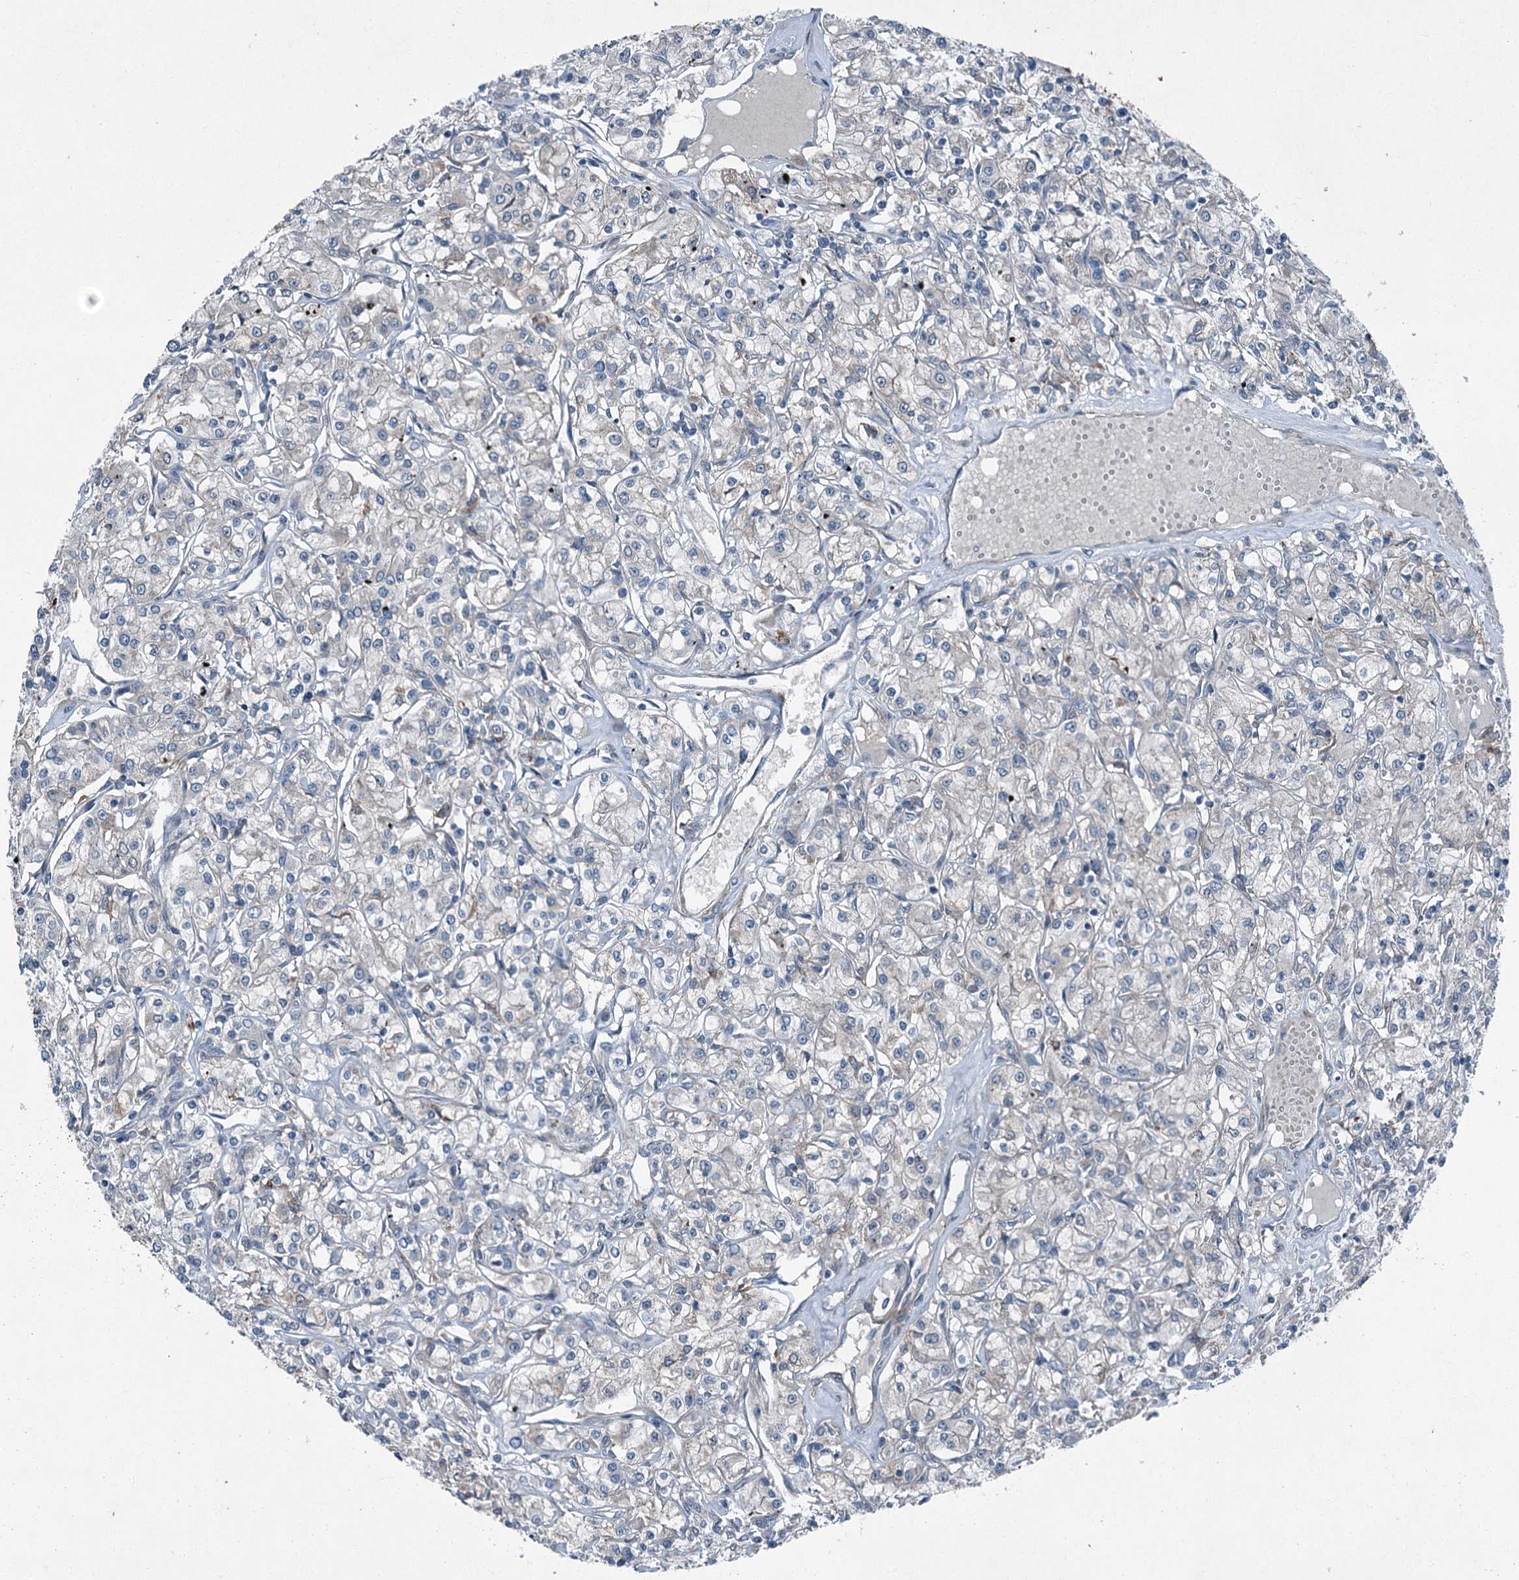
{"staining": {"intensity": "negative", "quantity": "none", "location": "none"}, "tissue": "renal cancer", "cell_type": "Tumor cells", "image_type": "cancer", "snomed": [{"axis": "morphology", "description": "Adenocarcinoma, NOS"}, {"axis": "topography", "description": "Kidney"}], "caption": "Immunohistochemical staining of human adenocarcinoma (renal) shows no significant positivity in tumor cells.", "gene": "AXL", "patient": {"sex": "female", "age": 59}}